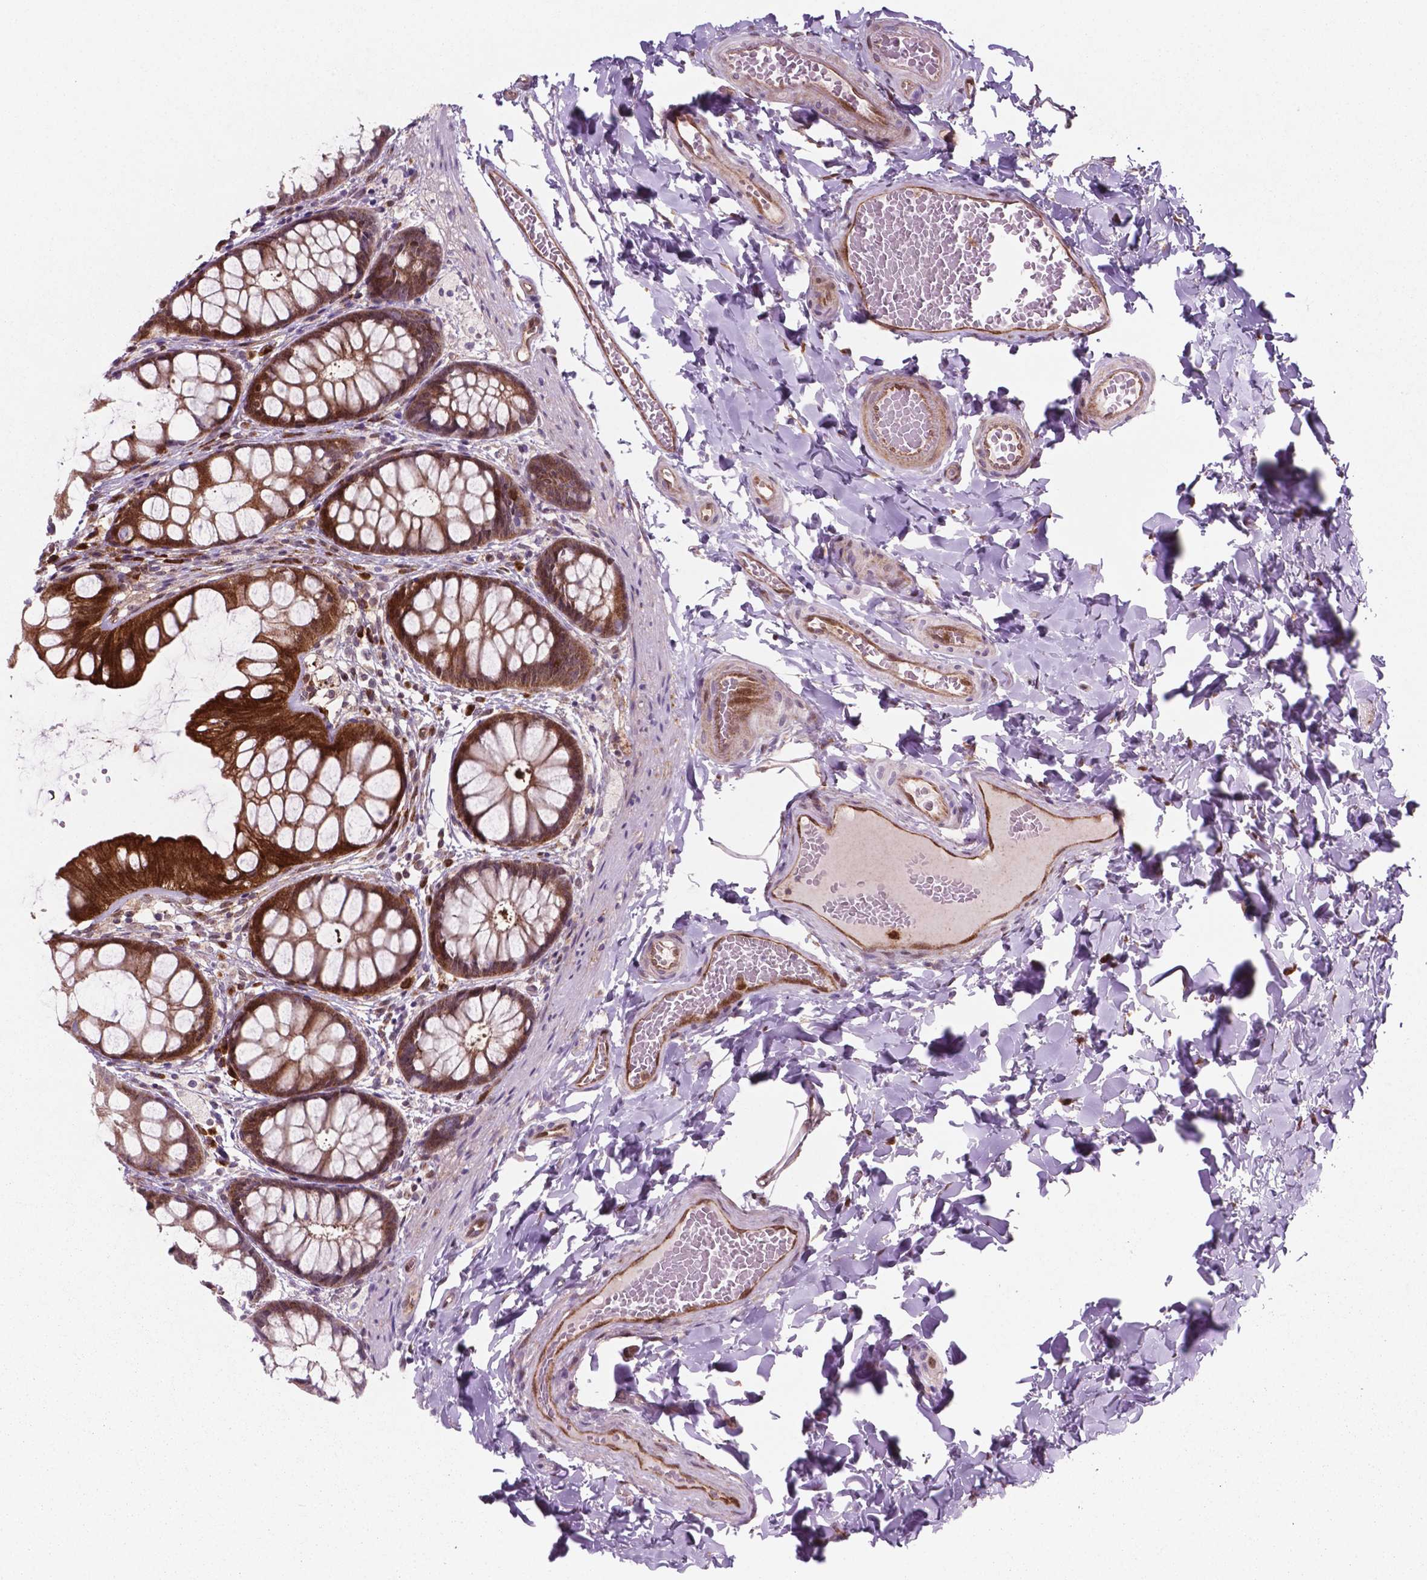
{"staining": {"intensity": "strong", "quantity": ">75%", "location": "cytoplasmic/membranous"}, "tissue": "colon", "cell_type": "Endothelial cells", "image_type": "normal", "snomed": [{"axis": "morphology", "description": "Normal tissue, NOS"}, {"axis": "topography", "description": "Colon"}], "caption": "A brown stain highlights strong cytoplasmic/membranous positivity of a protein in endothelial cells of benign human colon. (DAB (3,3'-diaminobenzidine) = brown stain, brightfield microscopy at high magnification).", "gene": "LDHA", "patient": {"sex": "male", "age": 47}}